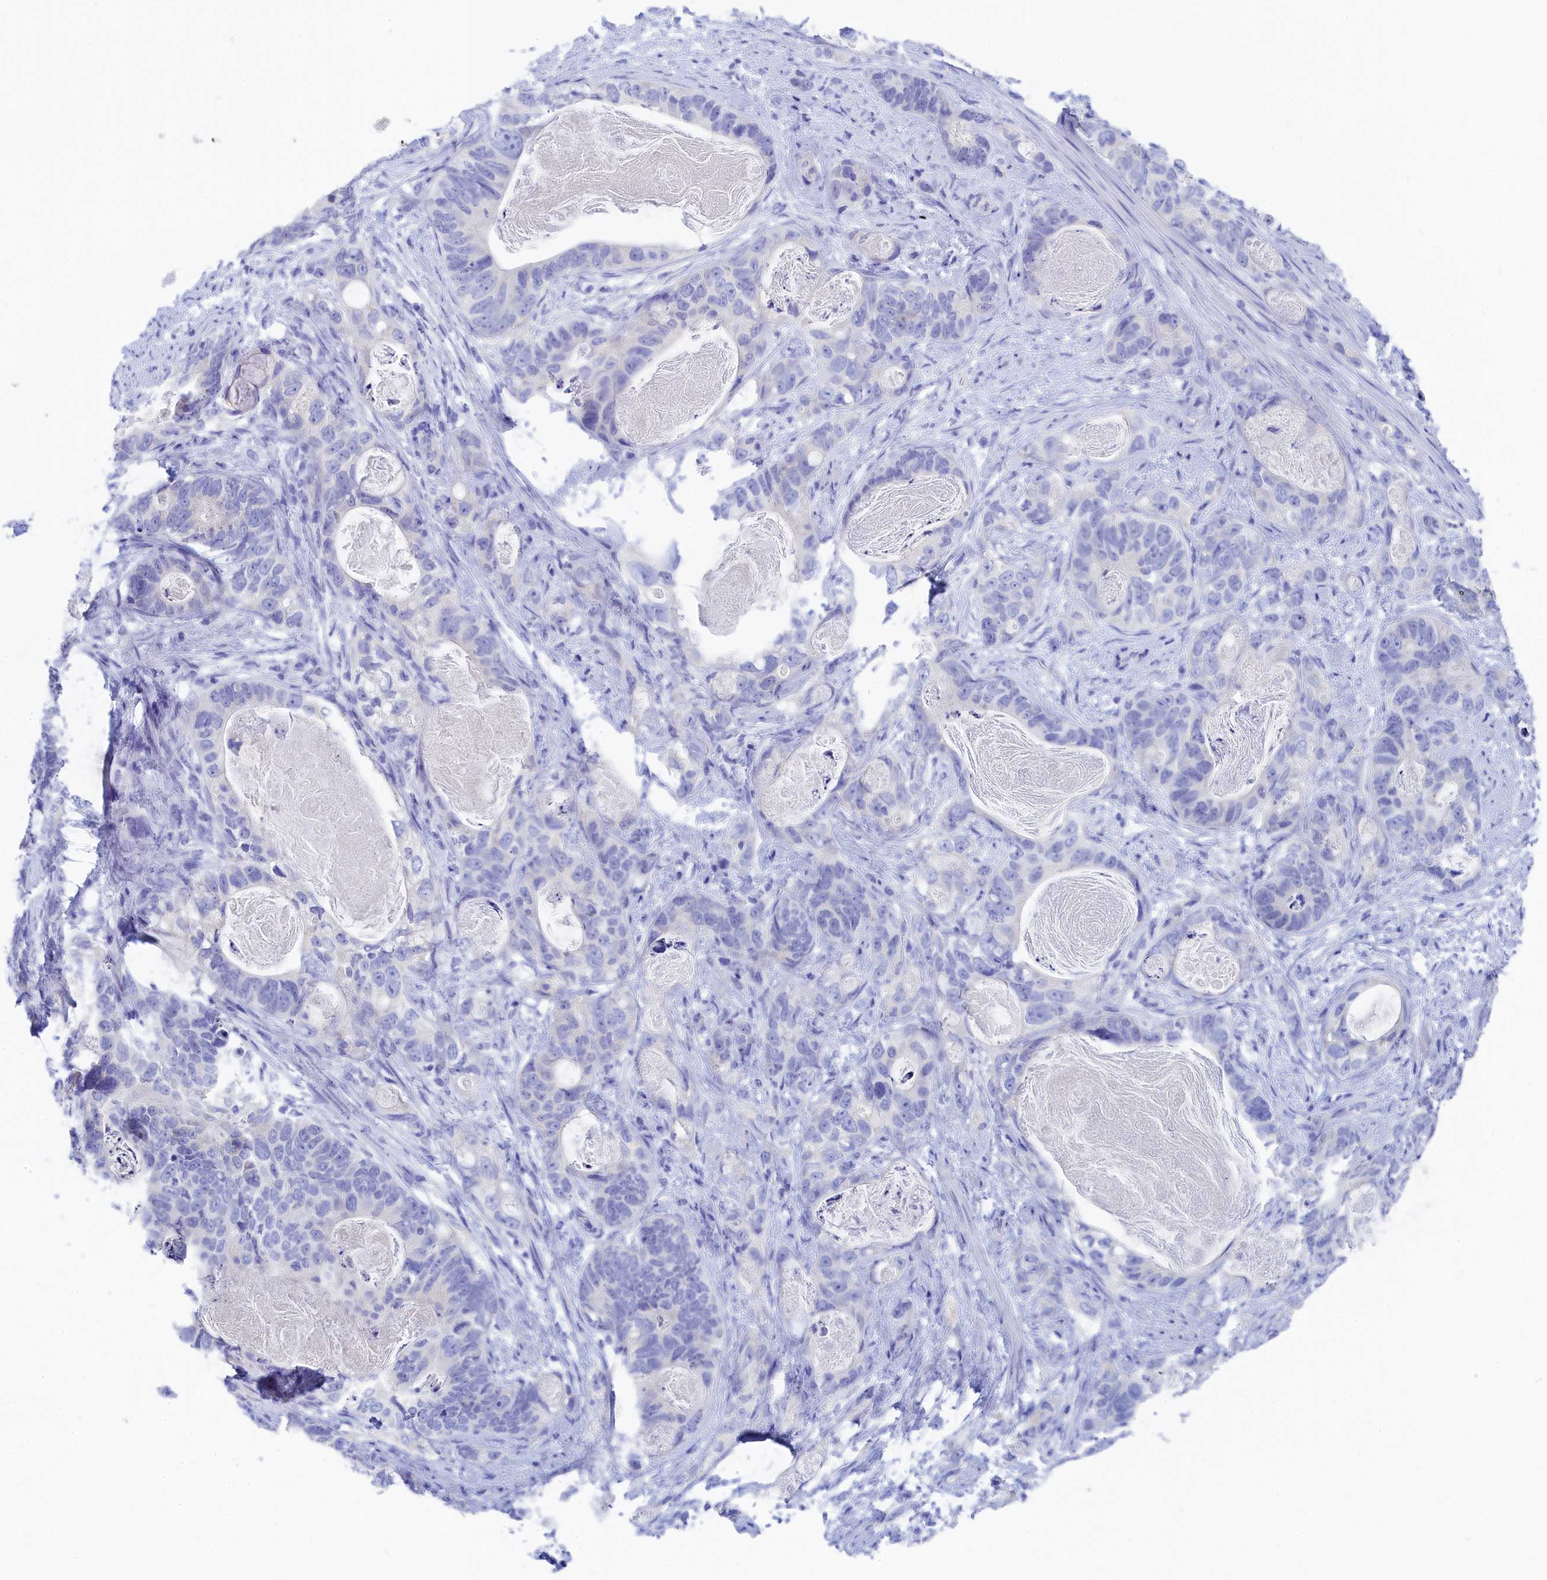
{"staining": {"intensity": "negative", "quantity": "none", "location": "none"}, "tissue": "stomach cancer", "cell_type": "Tumor cells", "image_type": "cancer", "snomed": [{"axis": "morphology", "description": "Normal tissue, NOS"}, {"axis": "morphology", "description": "Adenocarcinoma, NOS"}, {"axis": "topography", "description": "Stomach"}], "caption": "Stomach cancer stained for a protein using immunohistochemistry (IHC) displays no positivity tumor cells.", "gene": "TRIM10", "patient": {"sex": "female", "age": 89}}